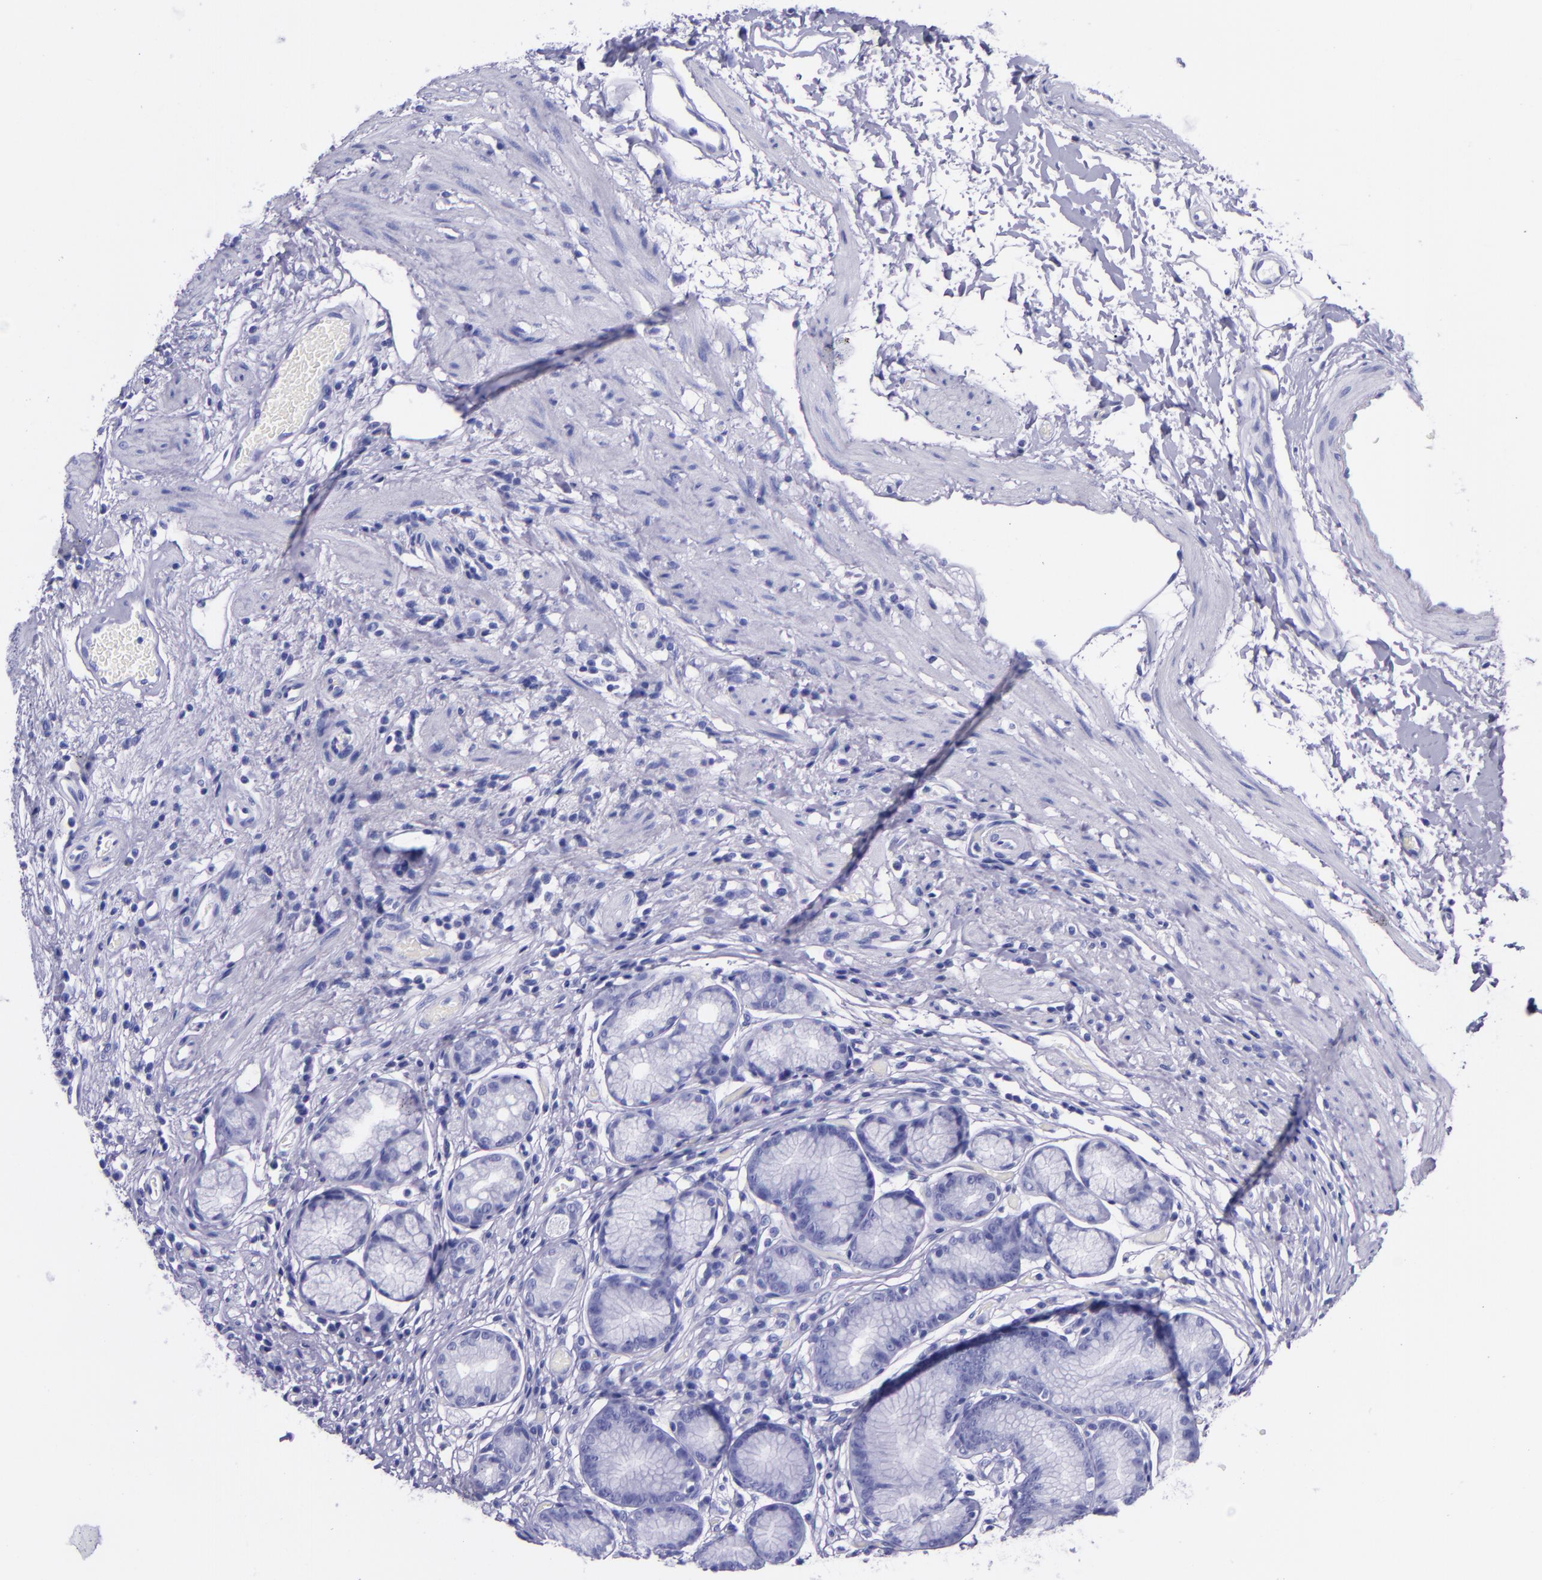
{"staining": {"intensity": "negative", "quantity": "none", "location": "none"}, "tissue": "stomach", "cell_type": "Glandular cells", "image_type": "normal", "snomed": [{"axis": "morphology", "description": "Normal tissue, NOS"}, {"axis": "morphology", "description": "Inflammation, NOS"}, {"axis": "topography", "description": "Stomach, lower"}], "caption": "The photomicrograph reveals no significant positivity in glandular cells of stomach.", "gene": "KRT4", "patient": {"sex": "male", "age": 59}}